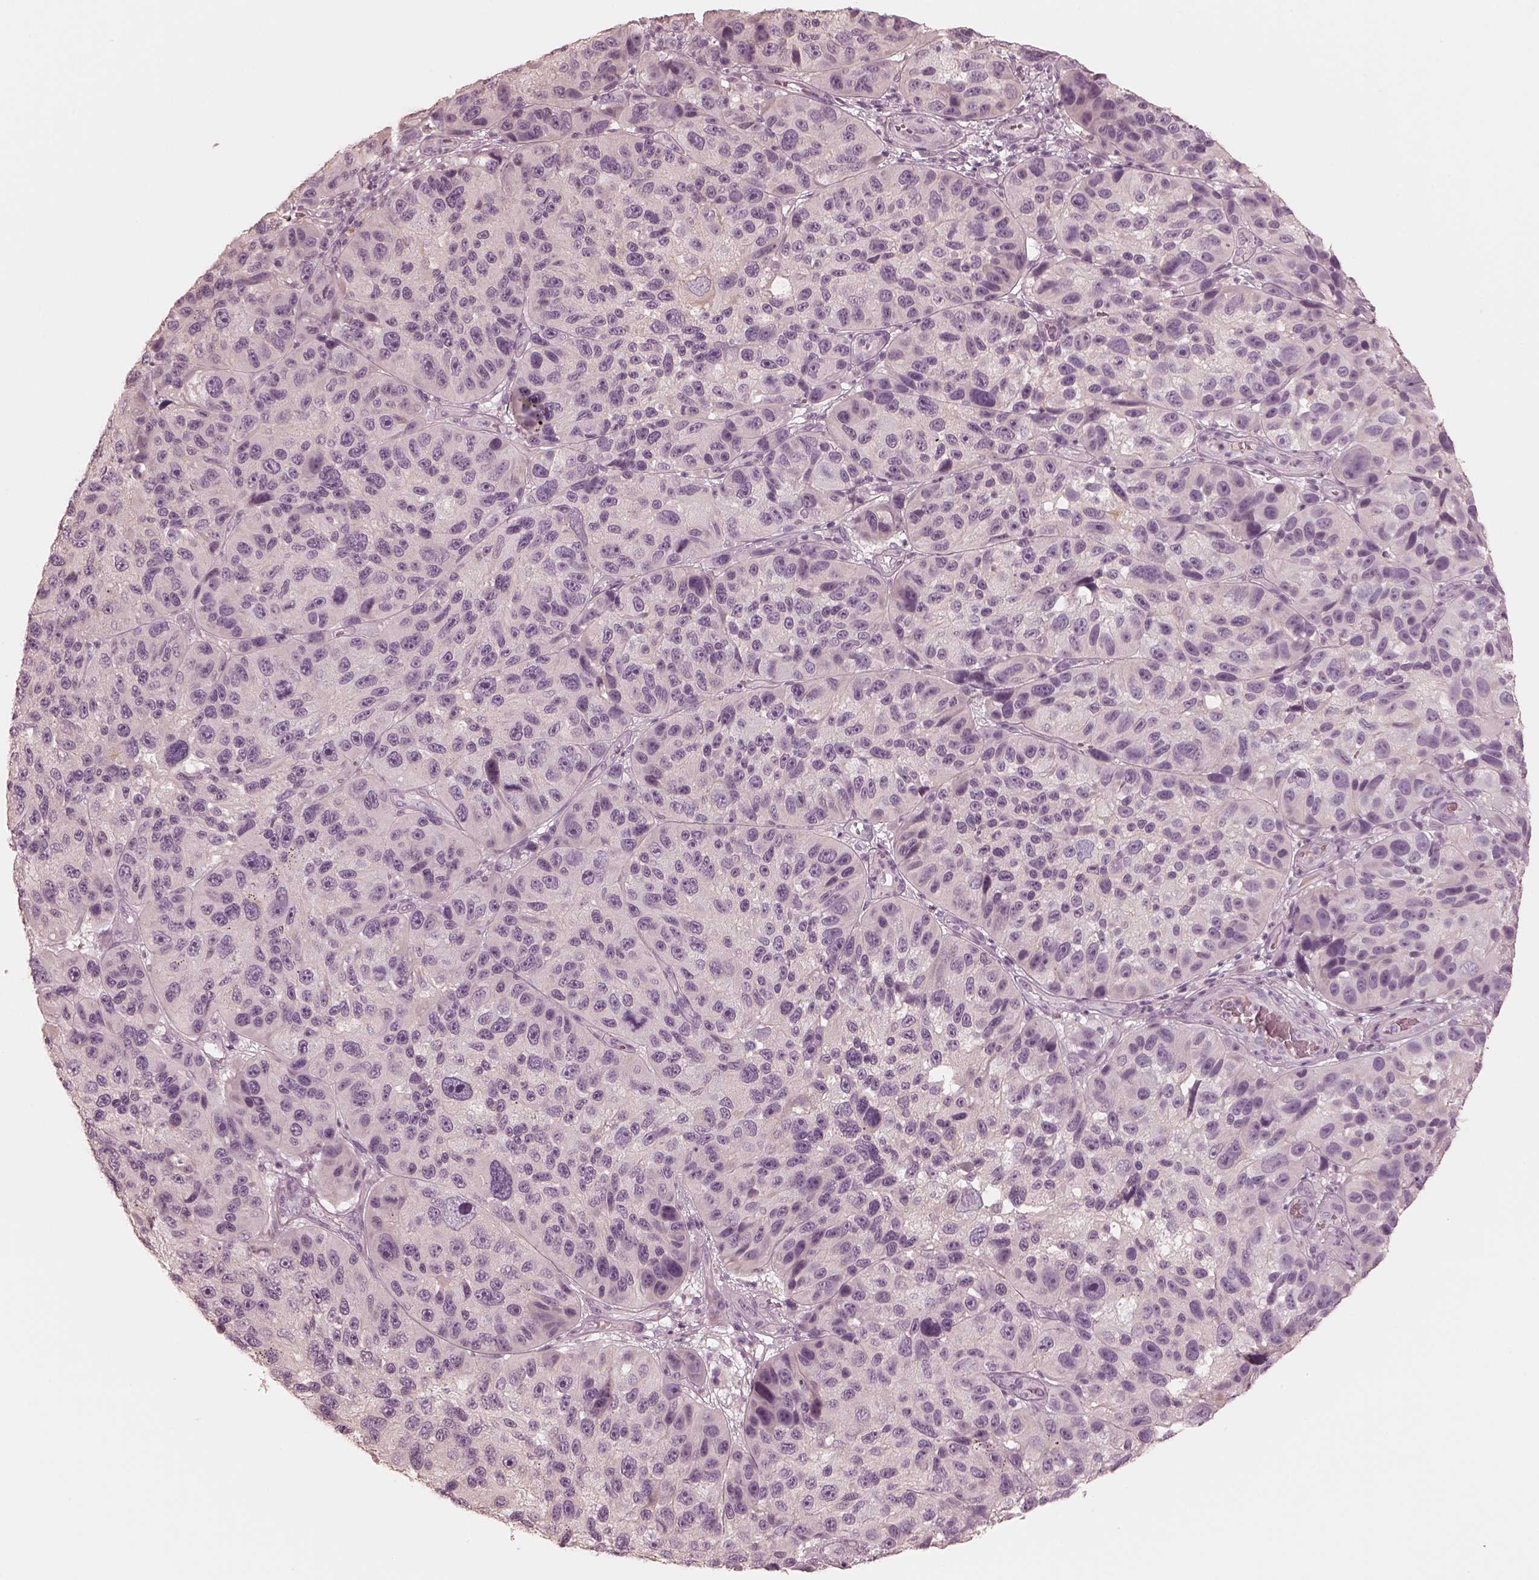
{"staining": {"intensity": "negative", "quantity": "none", "location": "none"}, "tissue": "melanoma", "cell_type": "Tumor cells", "image_type": "cancer", "snomed": [{"axis": "morphology", "description": "Malignant melanoma, NOS"}, {"axis": "topography", "description": "Skin"}], "caption": "Immunohistochemistry image of human melanoma stained for a protein (brown), which shows no positivity in tumor cells.", "gene": "CALR3", "patient": {"sex": "male", "age": 53}}